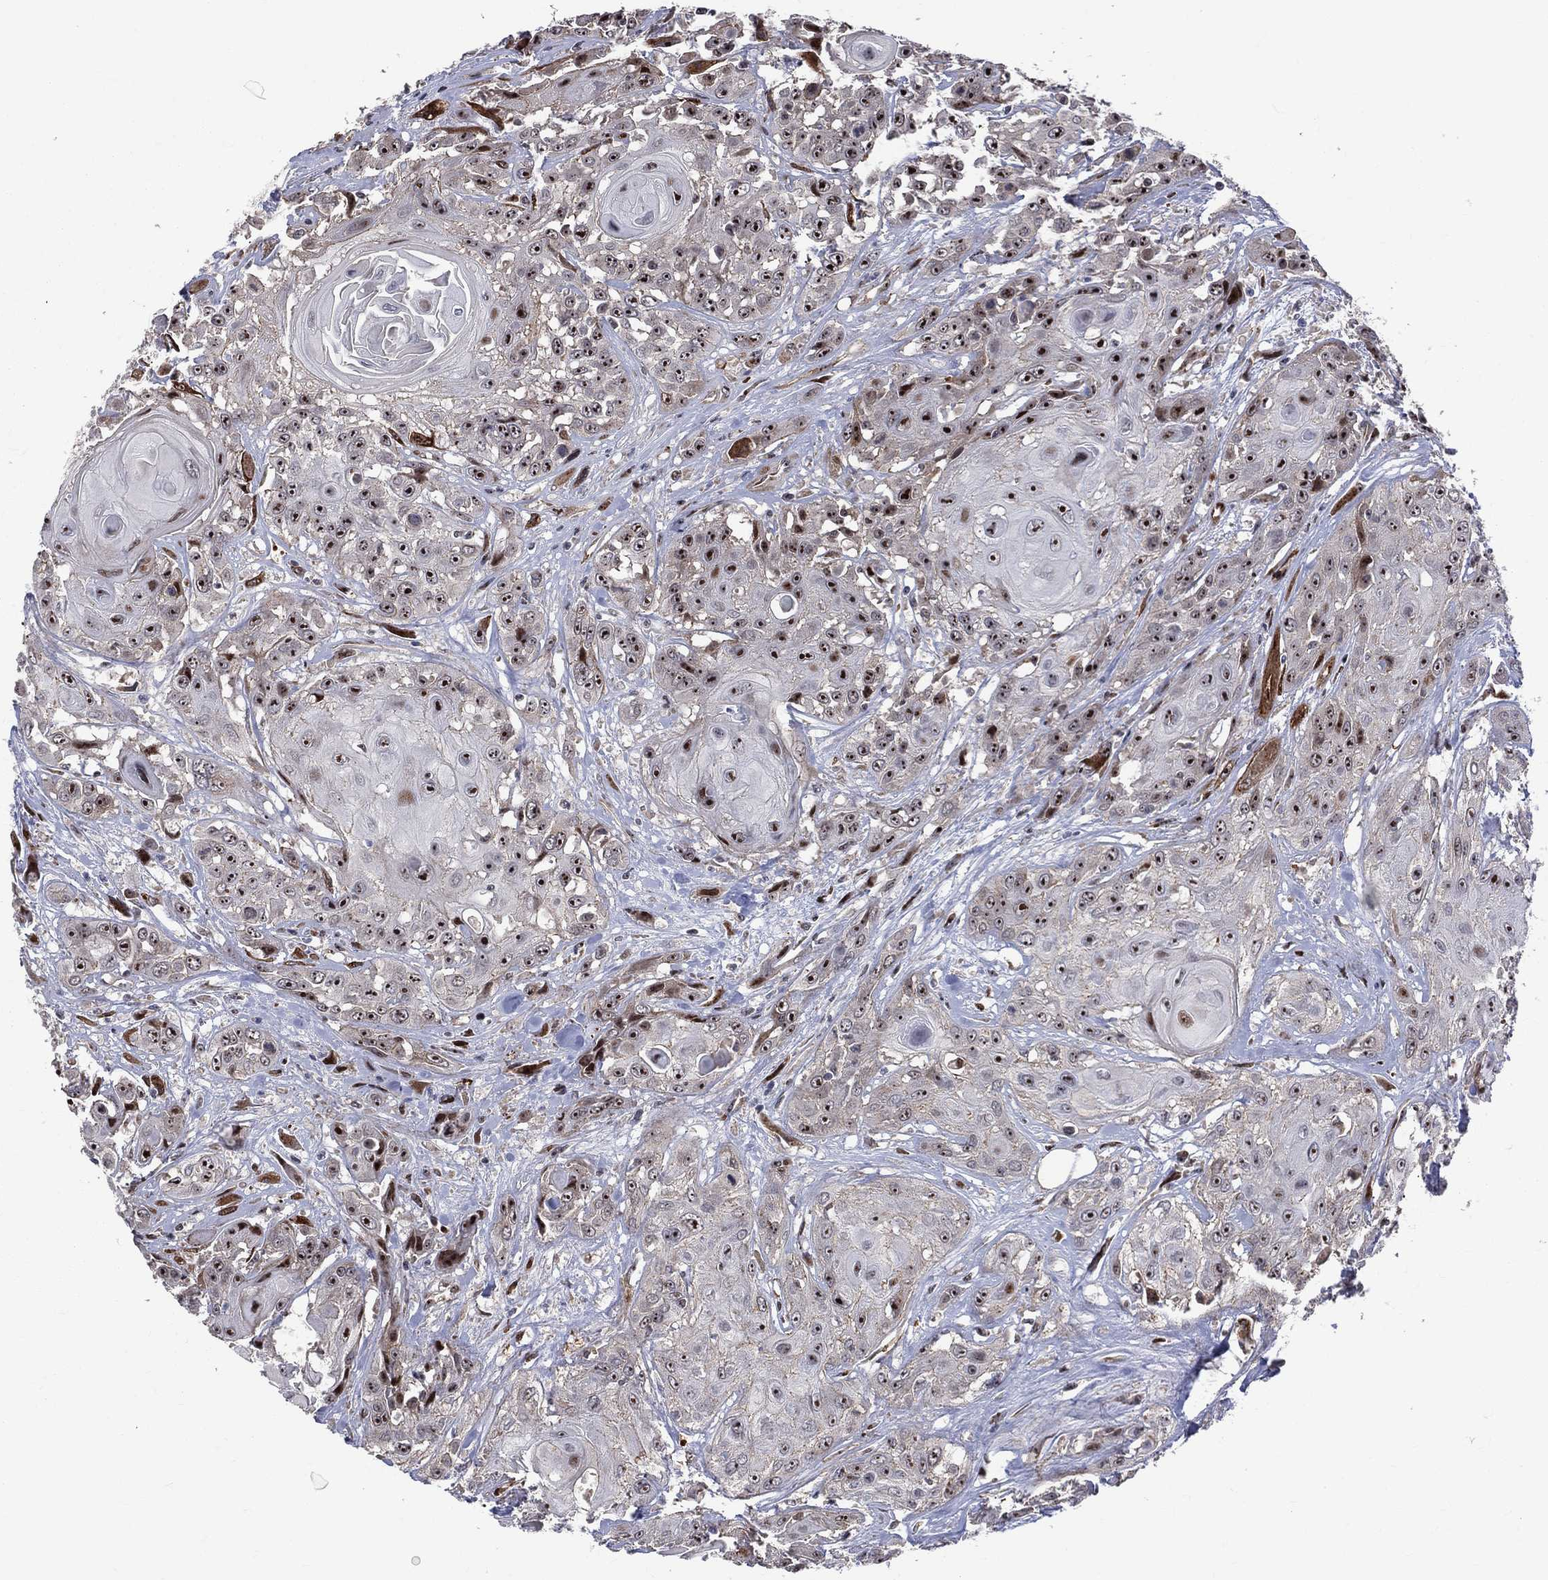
{"staining": {"intensity": "strong", "quantity": ">75%", "location": "nuclear"}, "tissue": "head and neck cancer", "cell_type": "Tumor cells", "image_type": "cancer", "snomed": [{"axis": "morphology", "description": "Squamous cell carcinoma, NOS"}, {"axis": "topography", "description": "Head-Neck"}], "caption": "Head and neck squamous cell carcinoma was stained to show a protein in brown. There is high levels of strong nuclear staining in approximately >75% of tumor cells.", "gene": "VHL", "patient": {"sex": "female", "age": 59}}